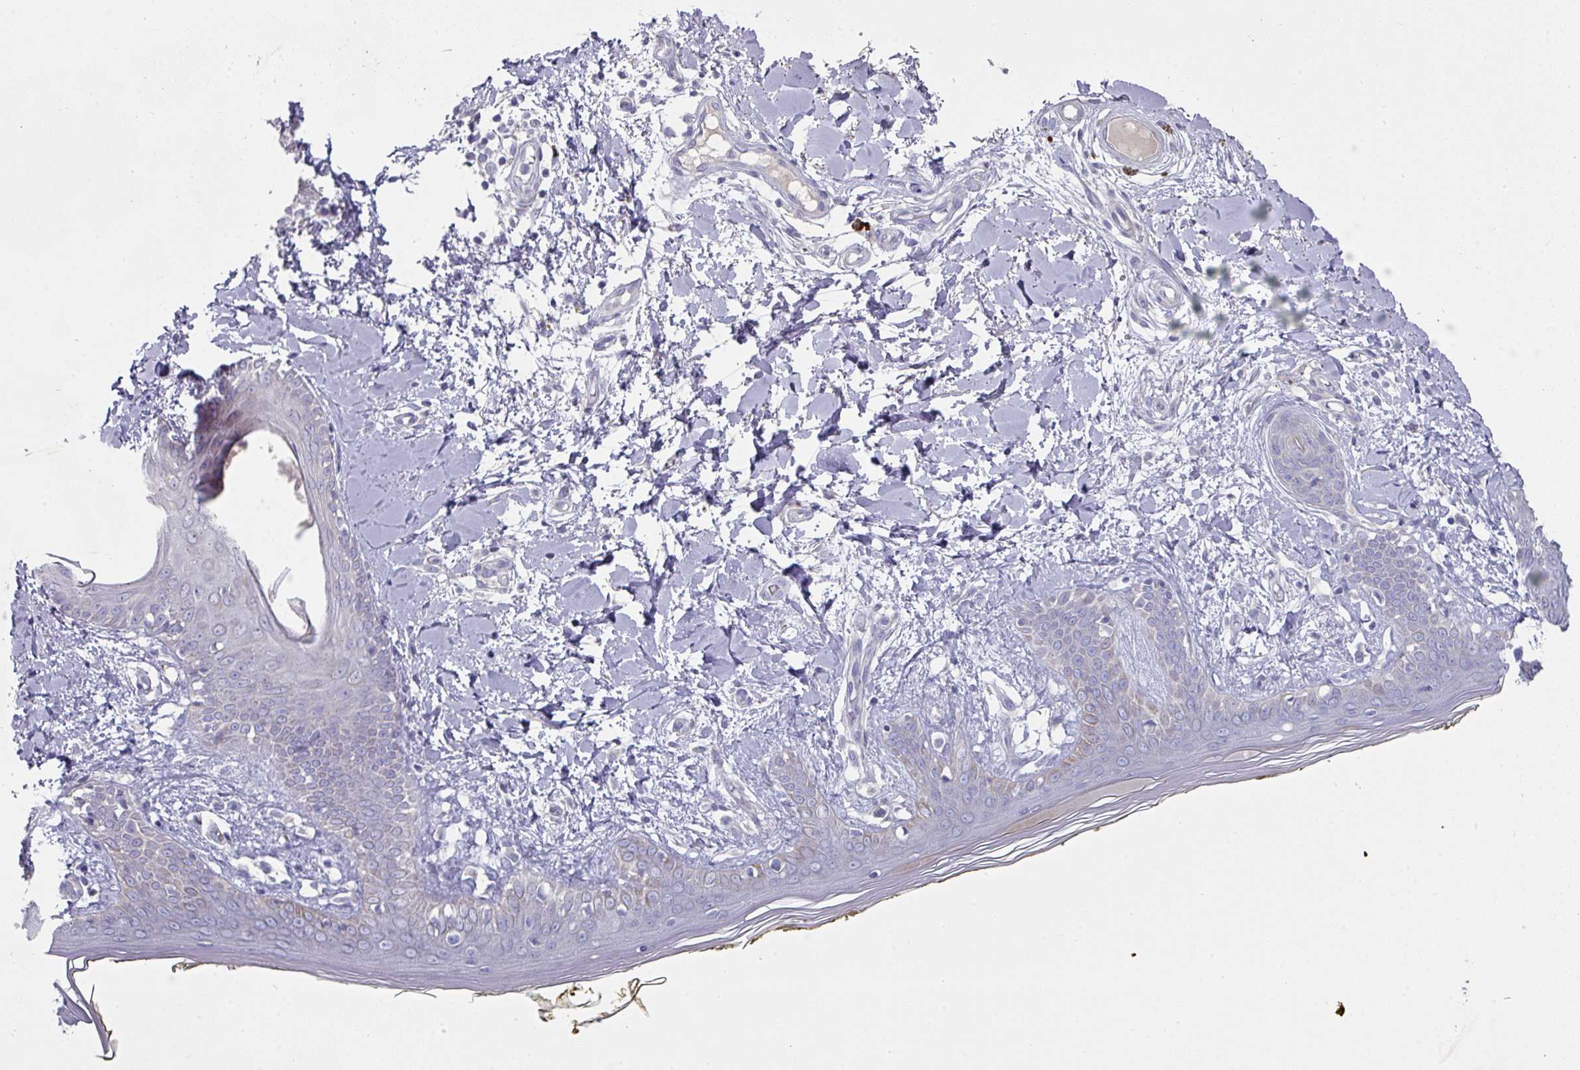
{"staining": {"intensity": "negative", "quantity": "none", "location": "none"}, "tissue": "skin", "cell_type": "Fibroblasts", "image_type": "normal", "snomed": [{"axis": "morphology", "description": "Normal tissue, NOS"}, {"axis": "topography", "description": "Skin"}], "caption": "The micrograph reveals no significant expression in fibroblasts of skin. (Stains: DAB immunohistochemistry with hematoxylin counter stain, Microscopy: brightfield microscopy at high magnification).", "gene": "IL4R", "patient": {"sex": "female", "age": 34}}